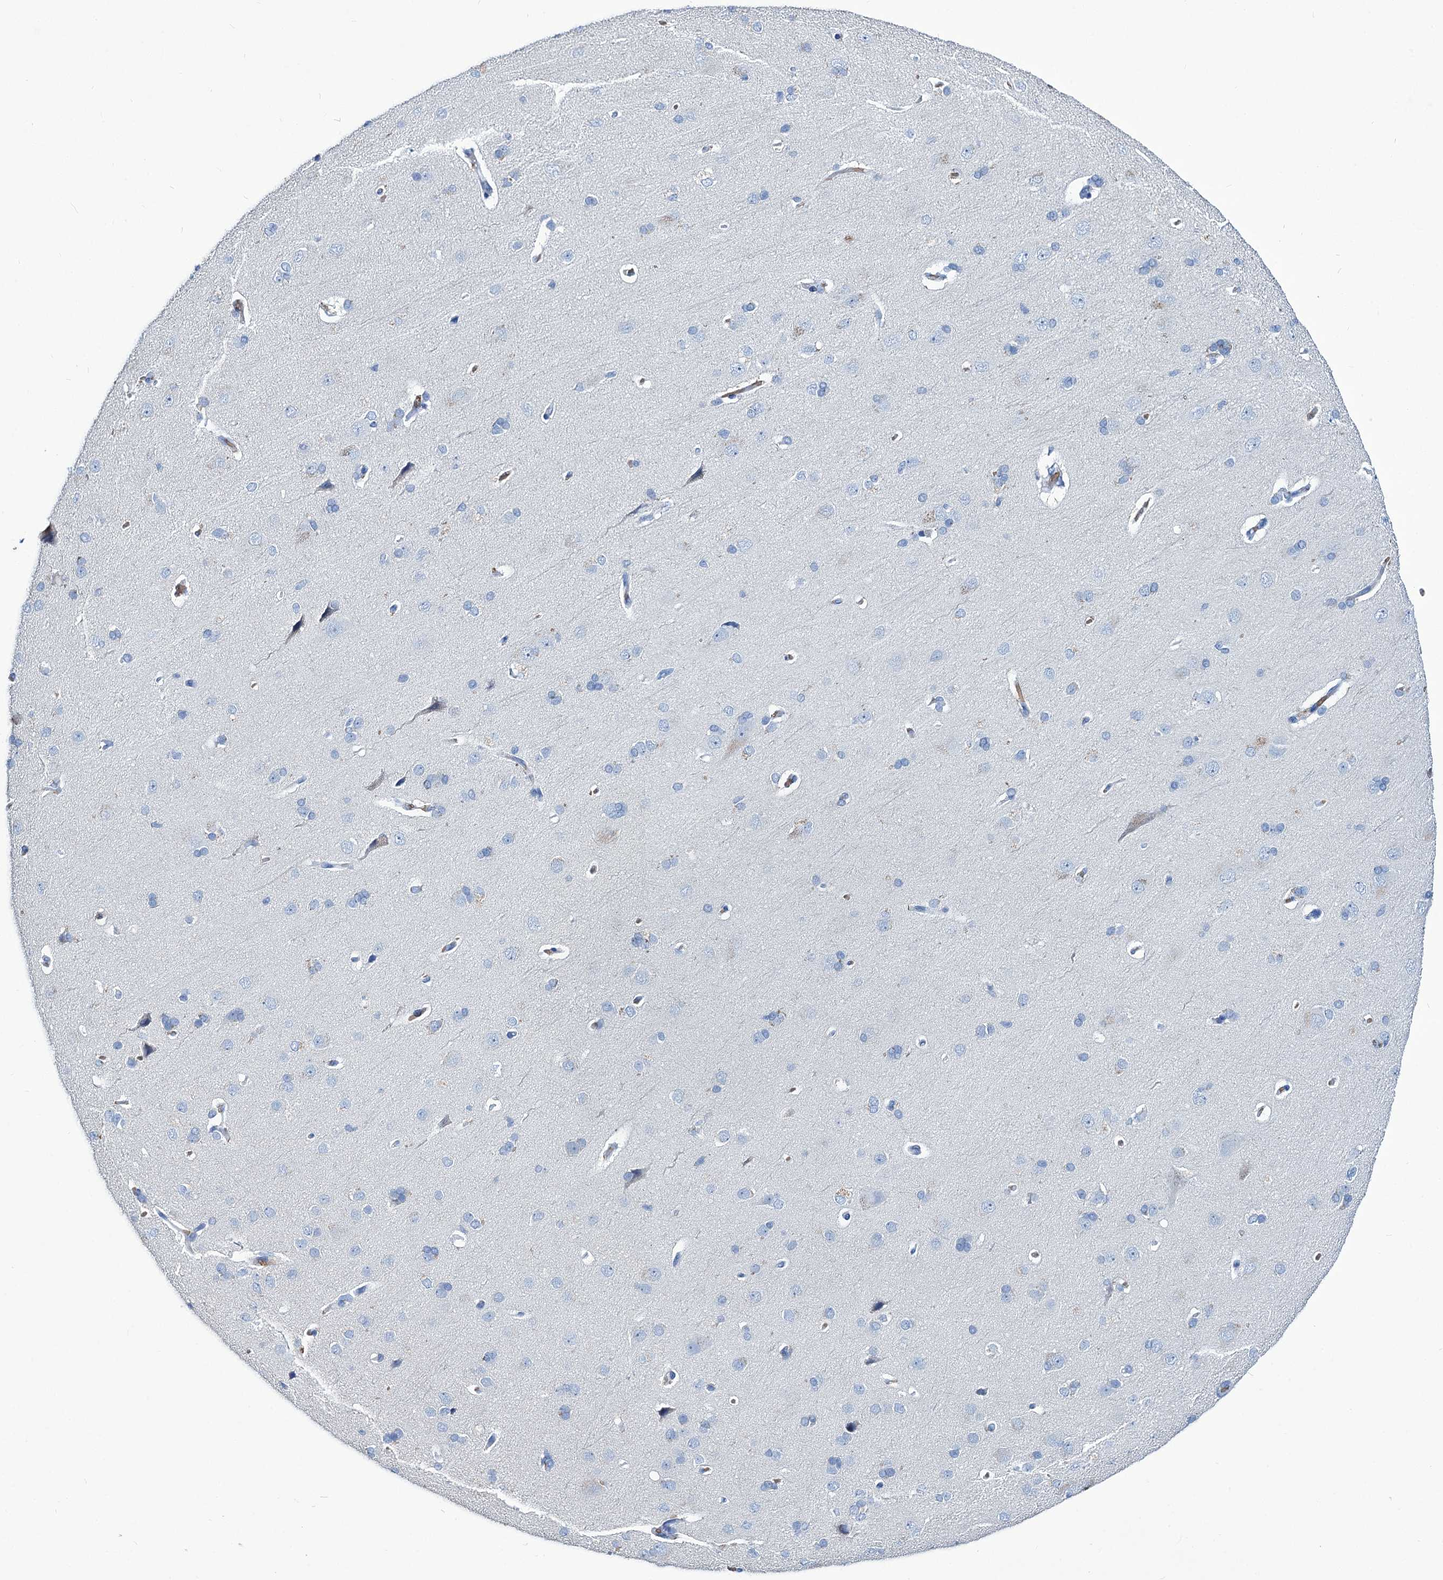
{"staining": {"intensity": "strong", "quantity": "<25%", "location": "cytoplasmic/membranous"}, "tissue": "cerebral cortex", "cell_type": "Endothelial cells", "image_type": "normal", "snomed": [{"axis": "morphology", "description": "Normal tissue, NOS"}, {"axis": "topography", "description": "Cerebral cortex"}], "caption": "Normal cerebral cortex shows strong cytoplasmic/membranous expression in approximately <25% of endothelial cells, visualized by immunohistochemistry. (IHC, brightfield microscopy, high magnification).", "gene": "RPUSD3", "patient": {"sex": "male", "age": 62}}